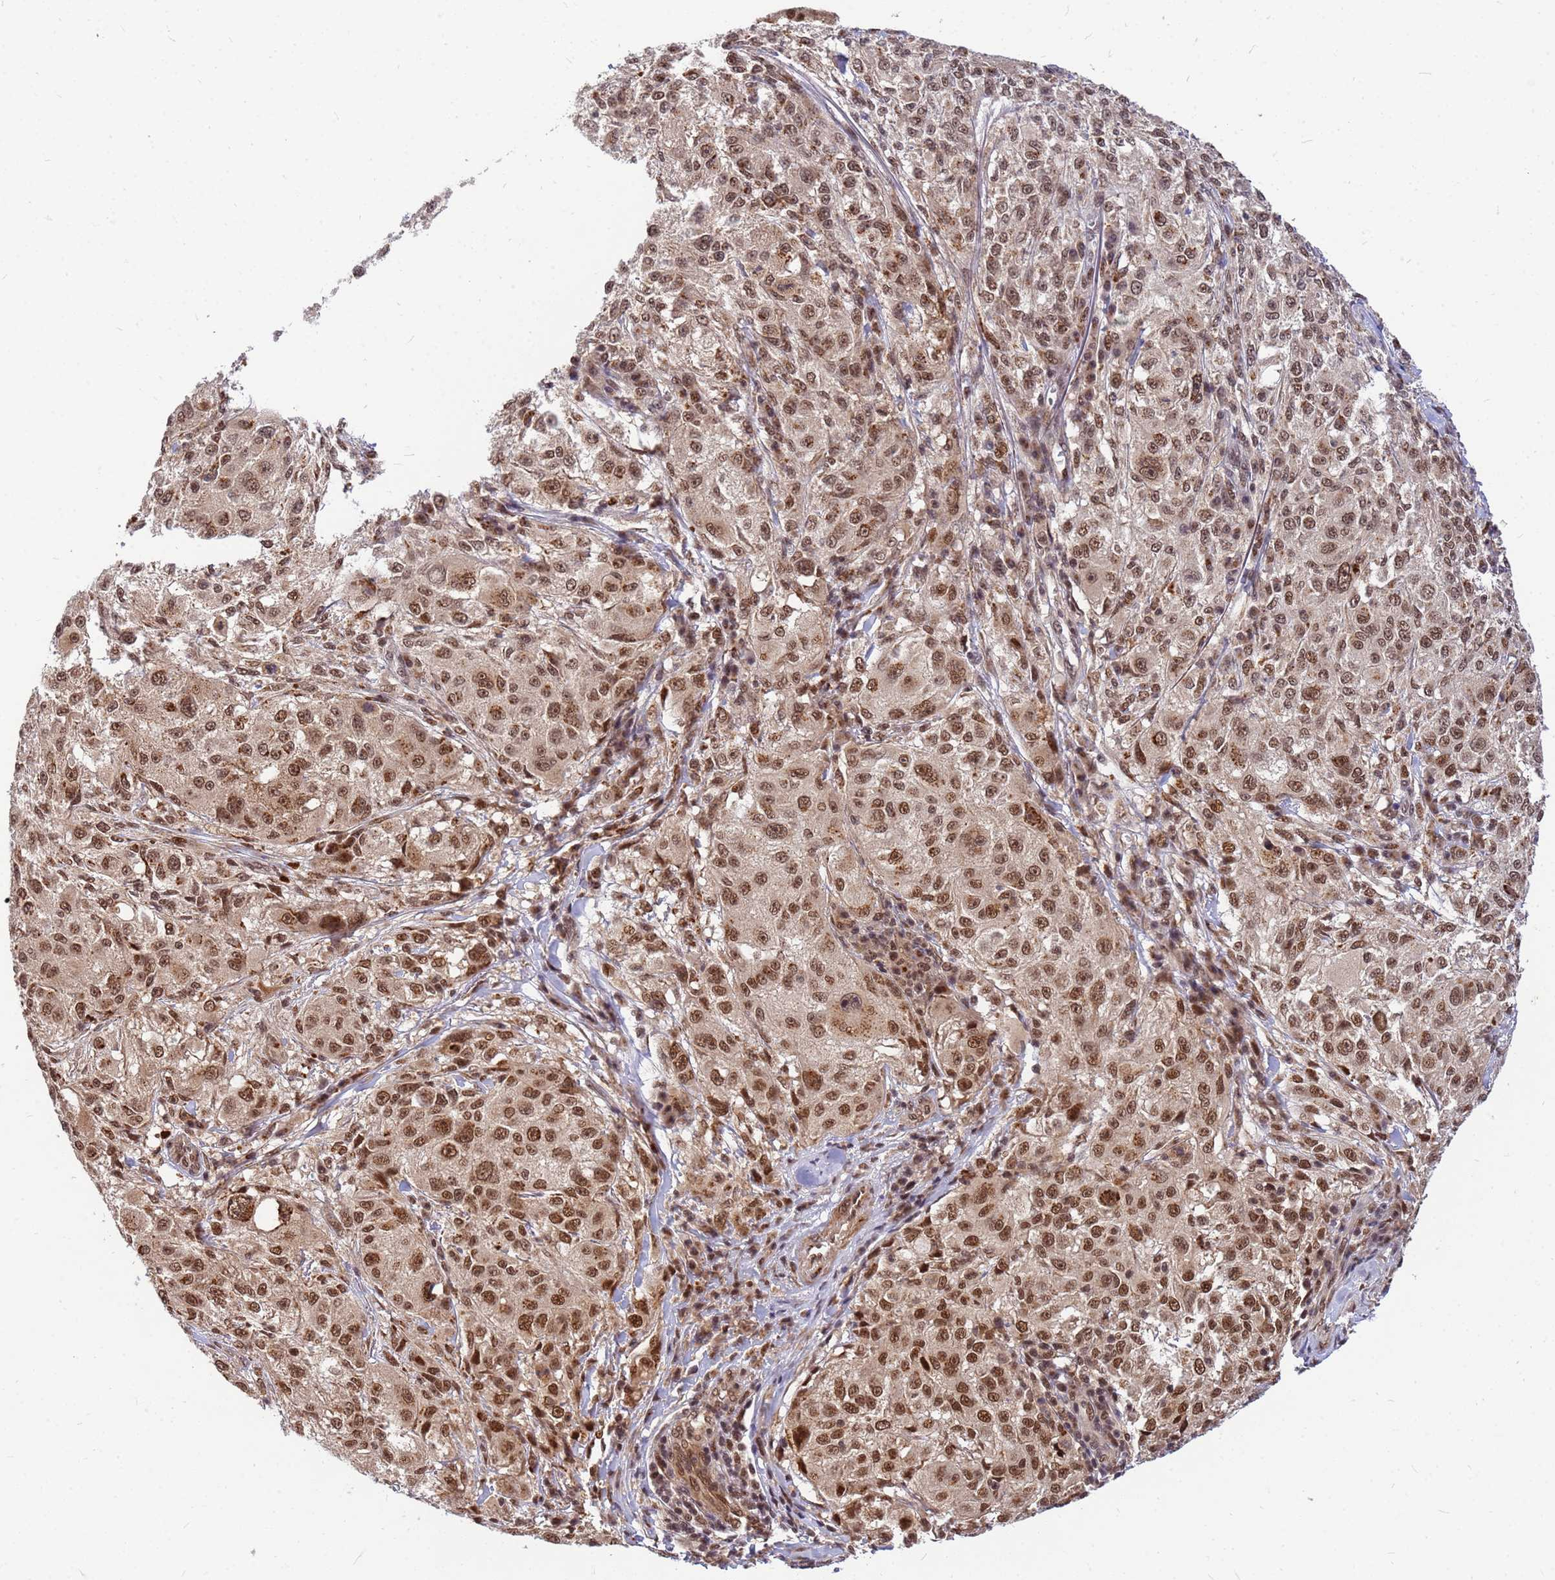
{"staining": {"intensity": "moderate", "quantity": ">75%", "location": "nuclear"}, "tissue": "melanoma", "cell_type": "Tumor cells", "image_type": "cancer", "snomed": [{"axis": "morphology", "description": "Necrosis, NOS"}, {"axis": "morphology", "description": "Malignant melanoma, NOS"}, {"axis": "topography", "description": "Skin"}], "caption": "Protein expression analysis of melanoma exhibits moderate nuclear staining in about >75% of tumor cells. The protein is shown in brown color, while the nuclei are stained blue.", "gene": "NCBP2", "patient": {"sex": "female", "age": 87}}